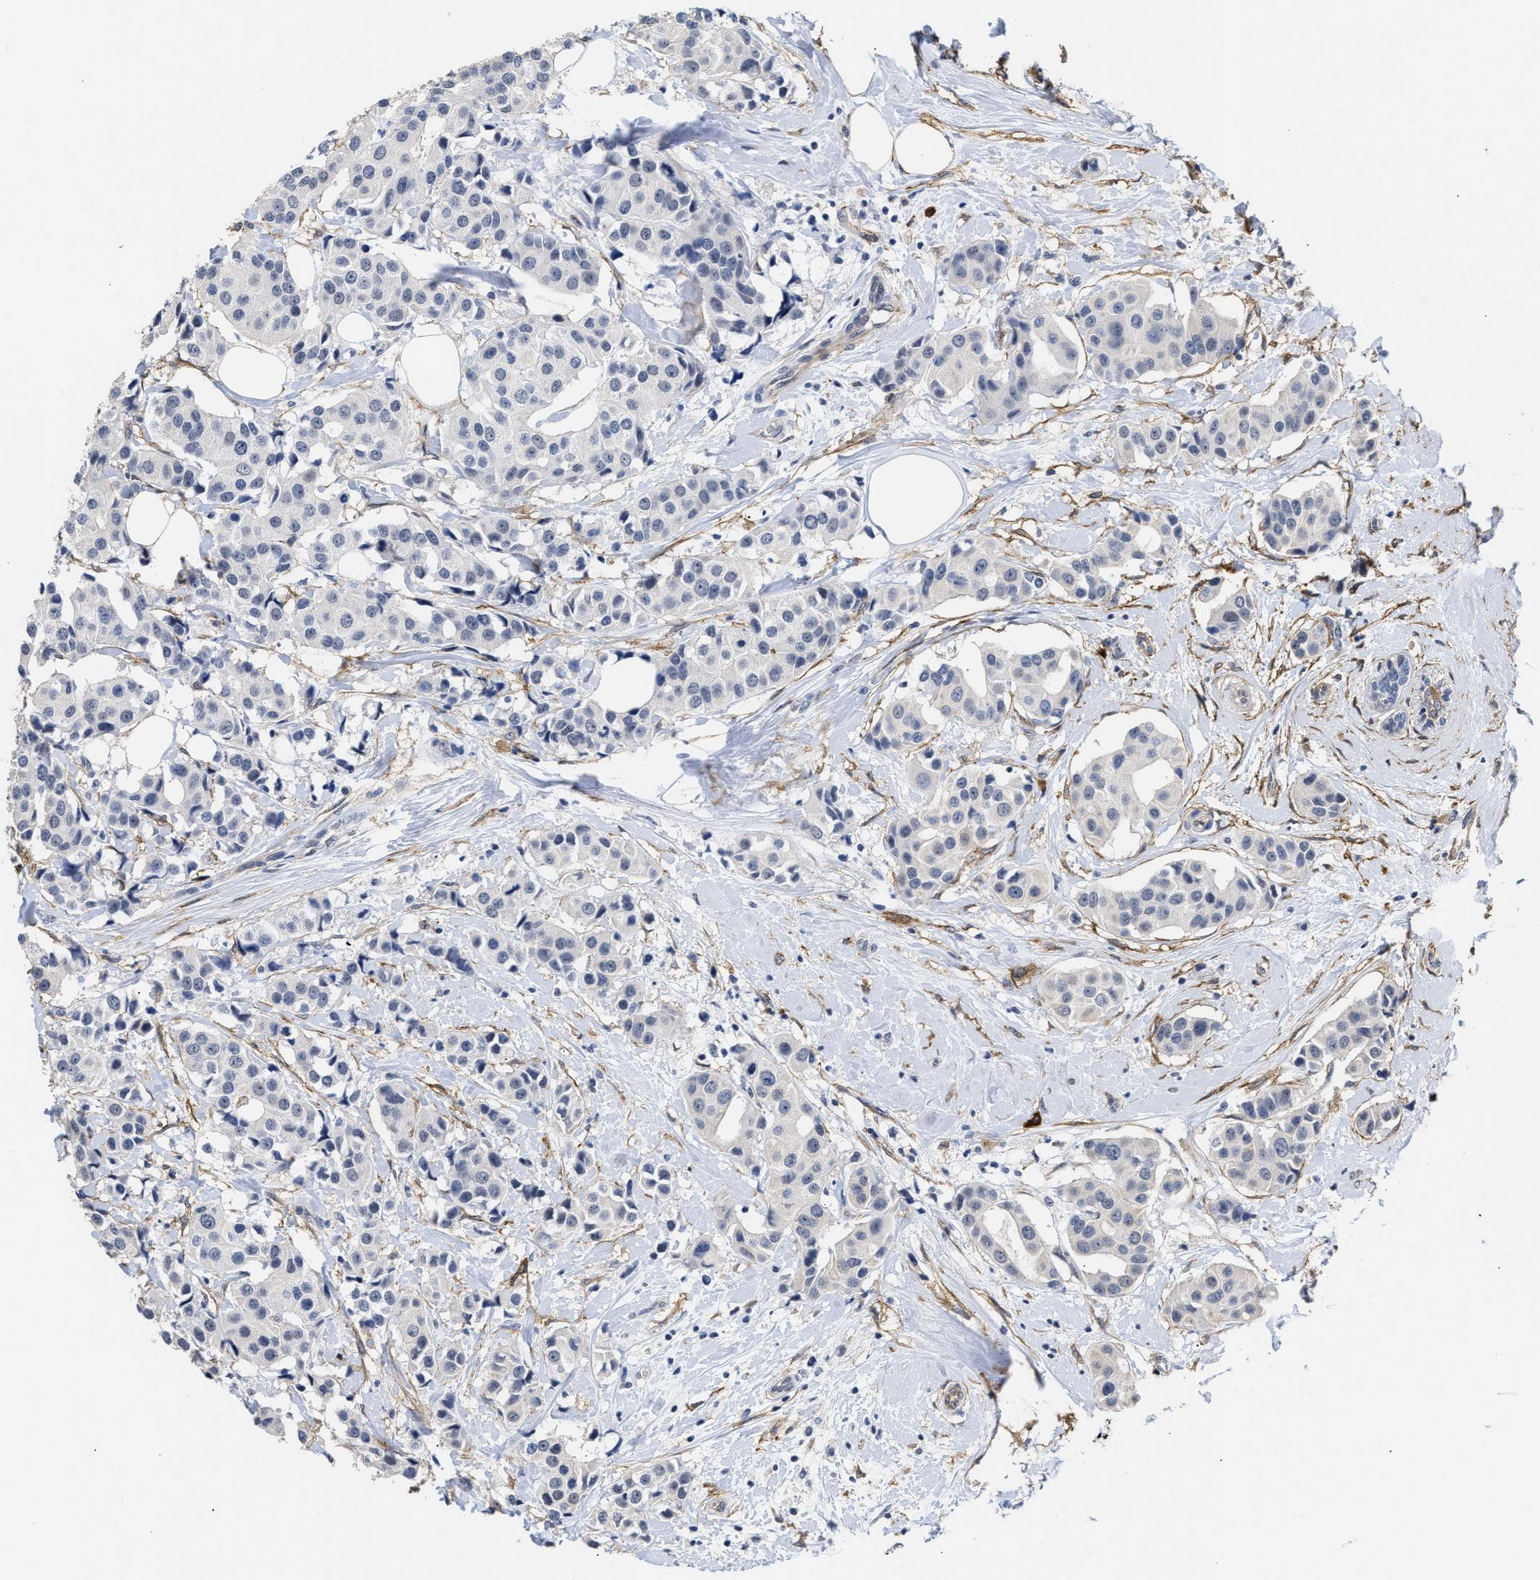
{"staining": {"intensity": "negative", "quantity": "none", "location": "none"}, "tissue": "breast cancer", "cell_type": "Tumor cells", "image_type": "cancer", "snomed": [{"axis": "morphology", "description": "Normal tissue, NOS"}, {"axis": "morphology", "description": "Duct carcinoma"}, {"axis": "topography", "description": "Breast"}], "caption": "The image shows no significant expression in tumor cells of breast infiltrating ductal carcinoma. (DAB (3,3'-diaminobenzidine) immunohistochemistry, high magnification).", "gene": "AHNAK2", "patient": {"sex": "female", "age": 39}}